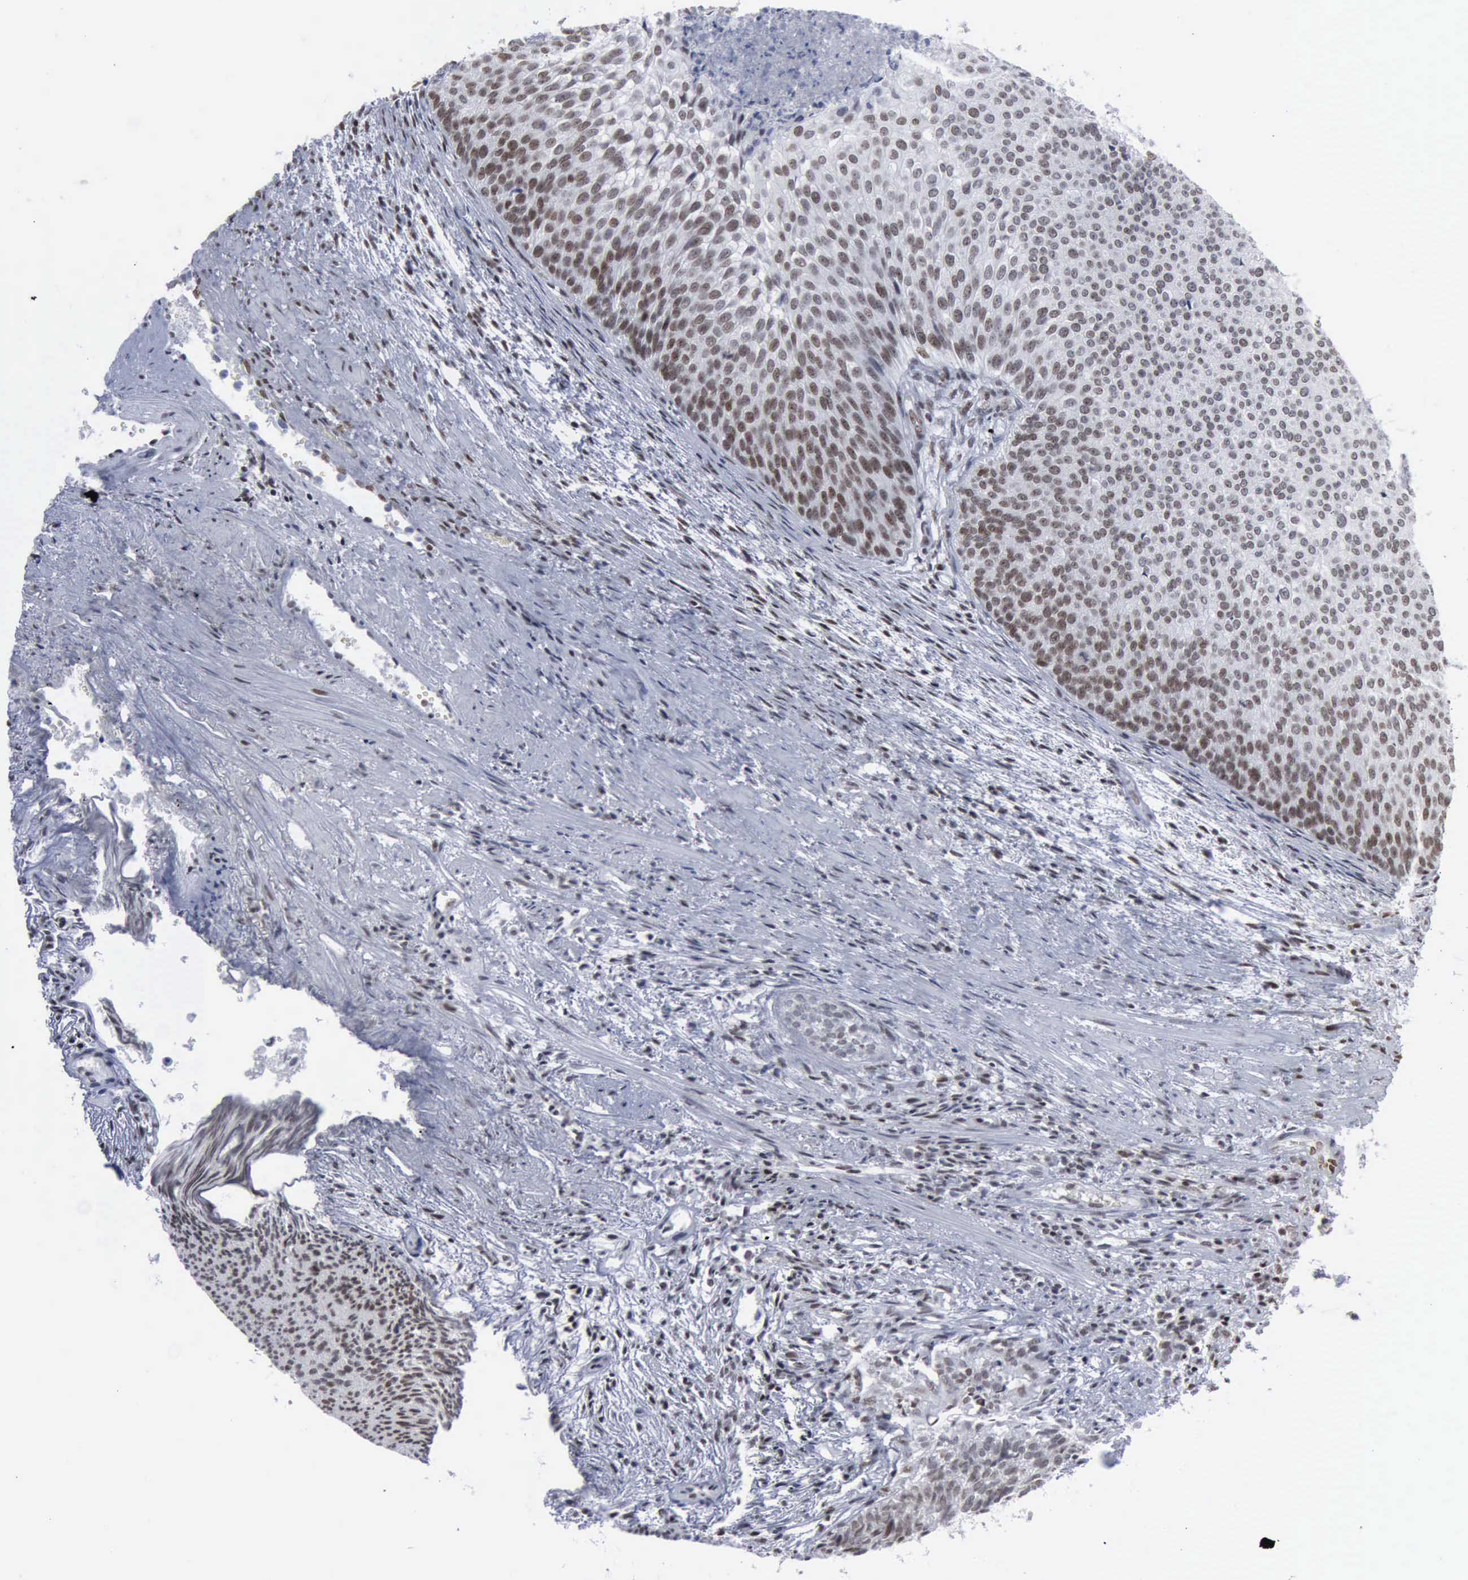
{"staining": {"intensity": "moderate", "quantity": ">75%", "location": "nuclear"}, "tissue": "urothelial cancer", "cell_type": "Tumor cells", "image_type": "cancer", "snomed": [{"axis": "morphology", "description": "Urothelial carcinoma, Low grade"}, {"axis": "topography", "description": "Urinary bladder"}], "caption": "Immunohistochemical staining of urothelial carcinoma (low-grade) shows medium levels of moderate nuclear positivity in about >75% of tumor cells.", "gene": "XPA", "patient": {"sex": "male", "age": 84}}